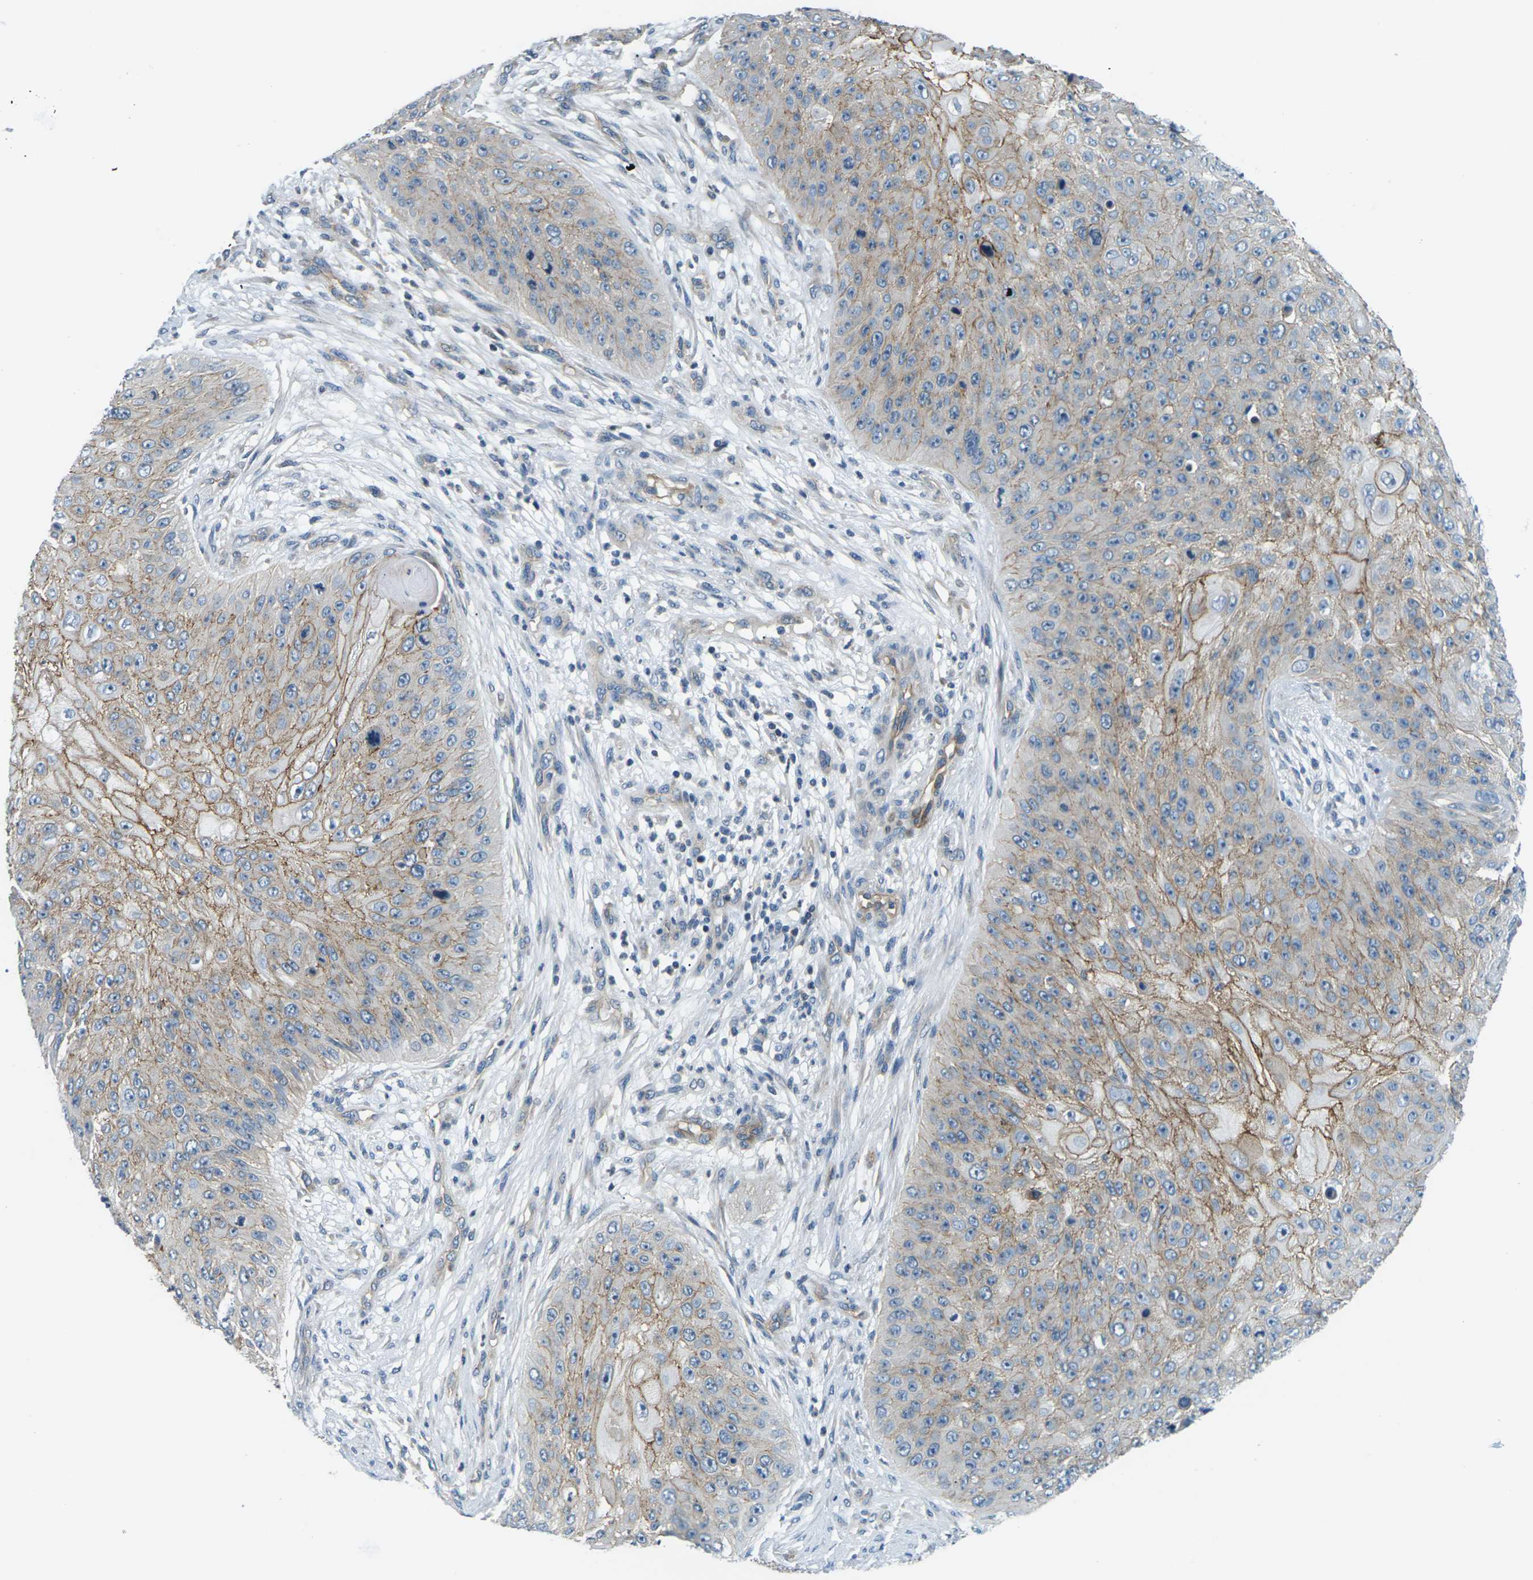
{"staining": {"intensity": "moderate", "quantity": ">75%", "location": "cytoplasmic/membranous"}, "tissue": "skin cancer", "cell_type": "Tumor cells", "image_type": "cancer", "snomed": [{"axis": "morphology", "description": "Squamous cell carcinoma, NOS"}, {"axis": "topography", "description": "Skin"}], "caption": "Human skin squamous cell carcinoma stained with a protein marker reveals moderate staining in tumor cells.", "gene": "SLC13A3", "patient": {"sex": "female", "age": 80}}